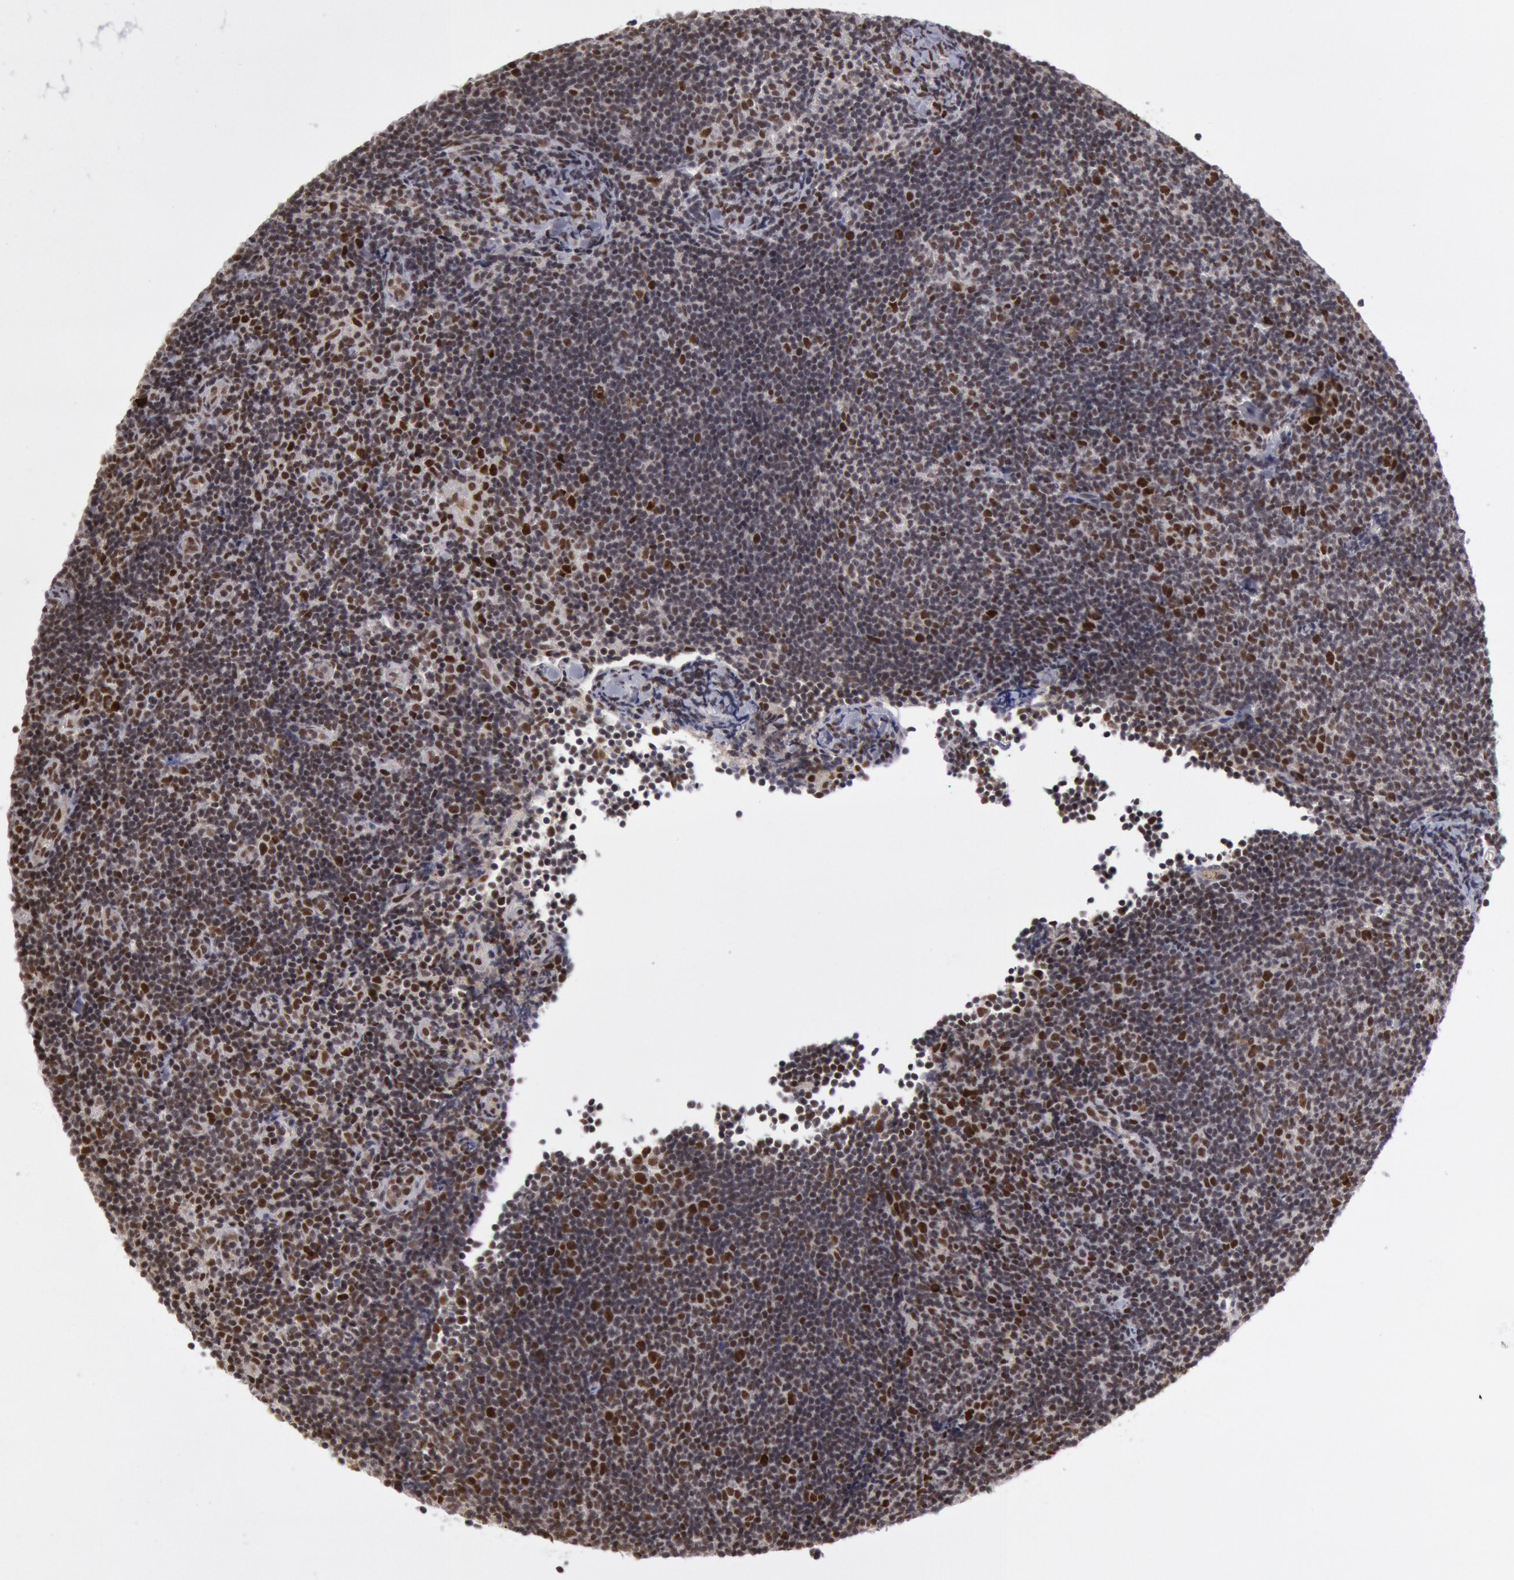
{"staining": {"intensity": "moderate", "quantity": "<25%", "location": "nuclear"}, "tissue": "lymphoma", "cell_type": "Tumor cells", "image_type": "cancer", "snomed": [{"axis": "morphology", "description": "Malignant lymphoma, non-Hodgkin's type, Low grade"}, {"axis": "topography", "description": "Lymph node"}], "caption": "Immunohistochemistry (IHC) staining of lymphoma, which exhibits low levels of moderate nuclear expression in approximately <25% of tumor cells indicating moderate nuclear protein positivity. The staining was performed using DAB (3,3'-diaminobenzidine) (brown) for protein detection and nuclei were counterstained in hematoxylin (blue).", "gene": "PPP4R3B", "patient": {"sex": "male", "age": 49}}